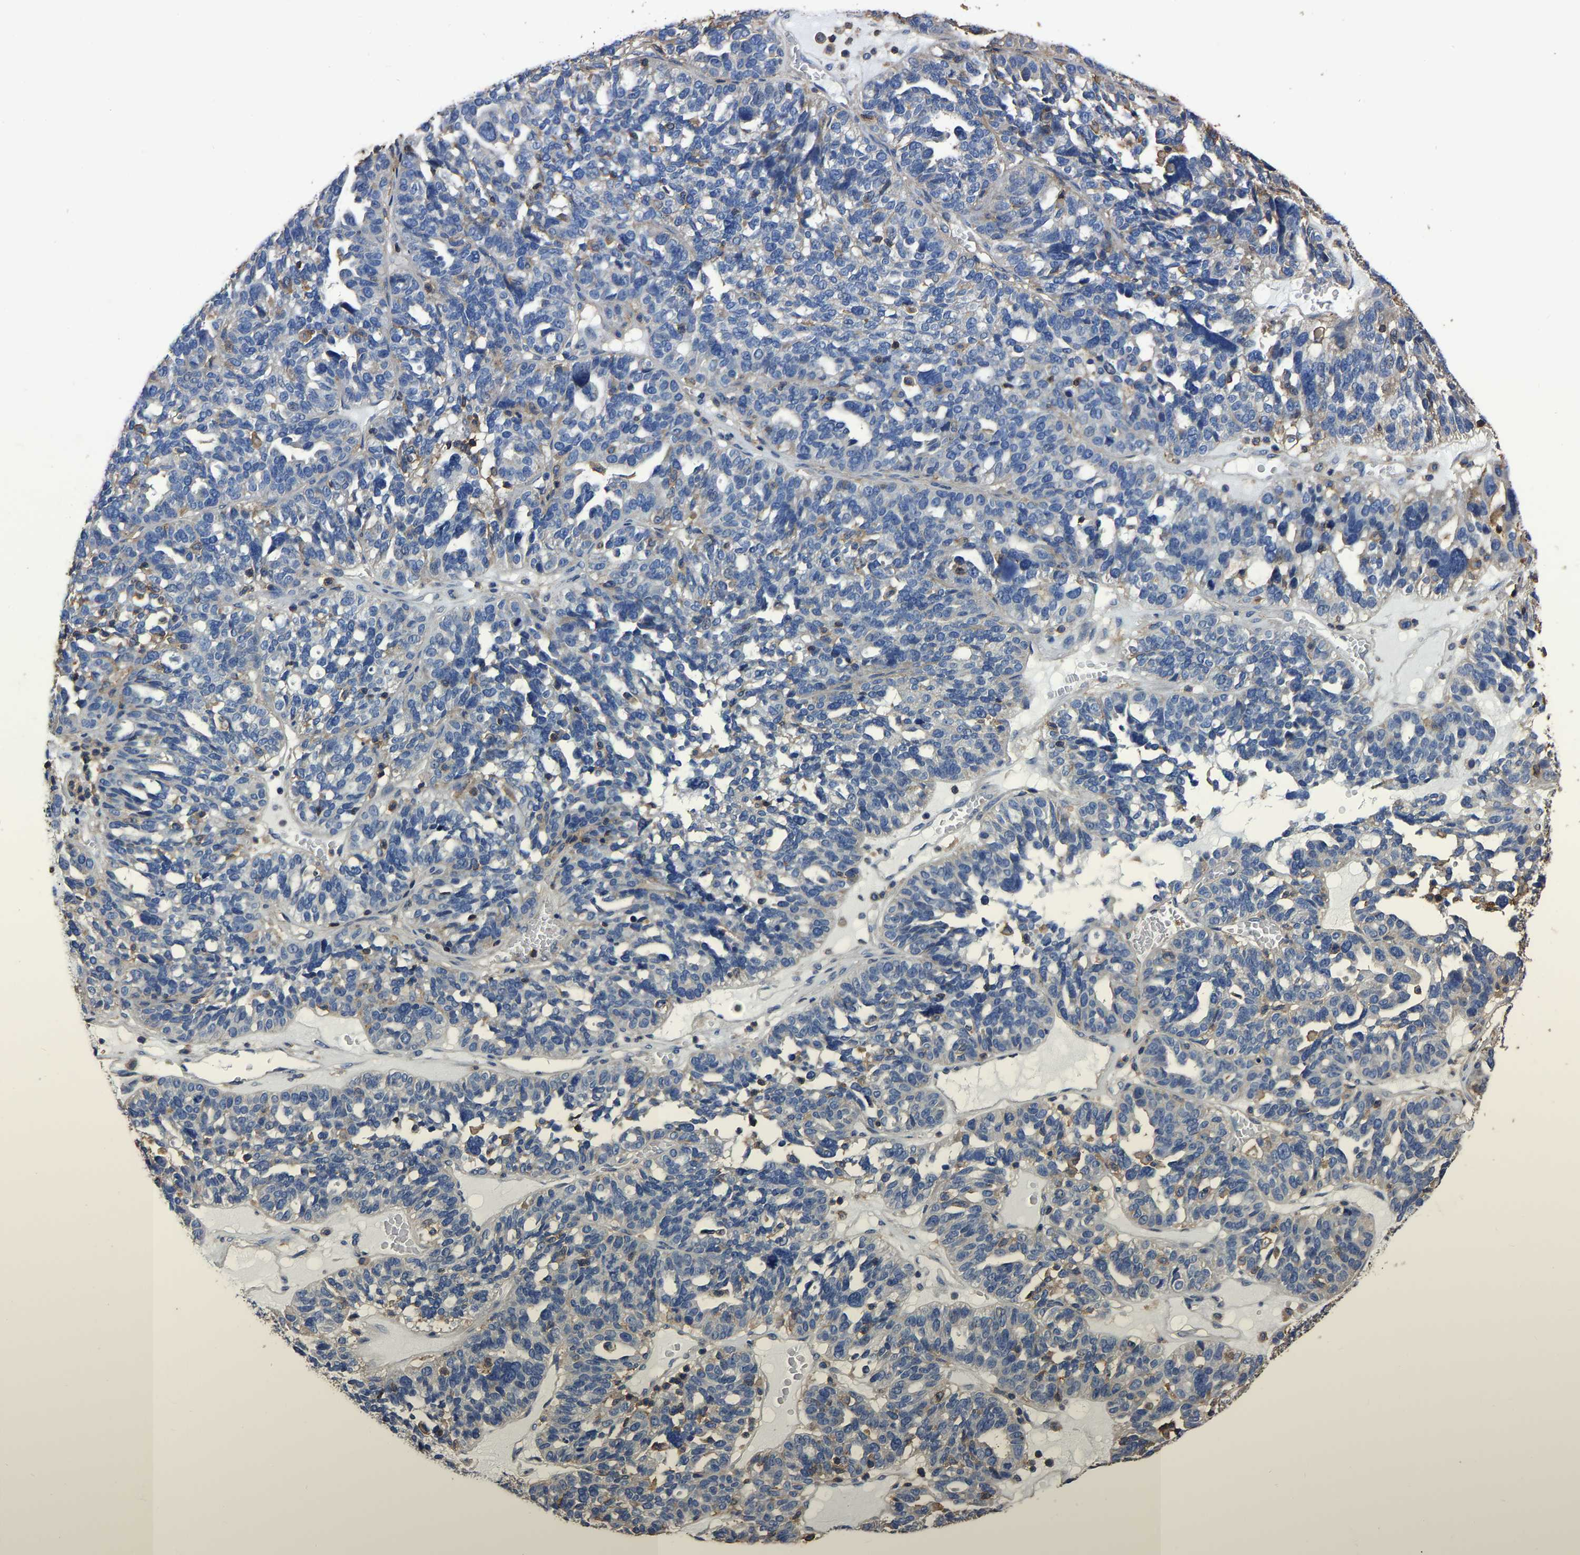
{"staining": {"intensity": "negative", "quantity": "none", "location": "none"}, "tissue": "ovarian cancer", "cell_type": "Tumor cells", "image_type": "cancer", "snomed": [{"axis": "morphology", "description": "Cystadenocarcinoma, serous, NOS"}, {"axis": "topography", "description": "Ovary"}], "caption": "Micrograph shows no significant protein staining in tumor cells of ovarian serous cystadenocarcinoma.", "gene": "ARMT1", "patient": {"sex": "female", "age": 59}}